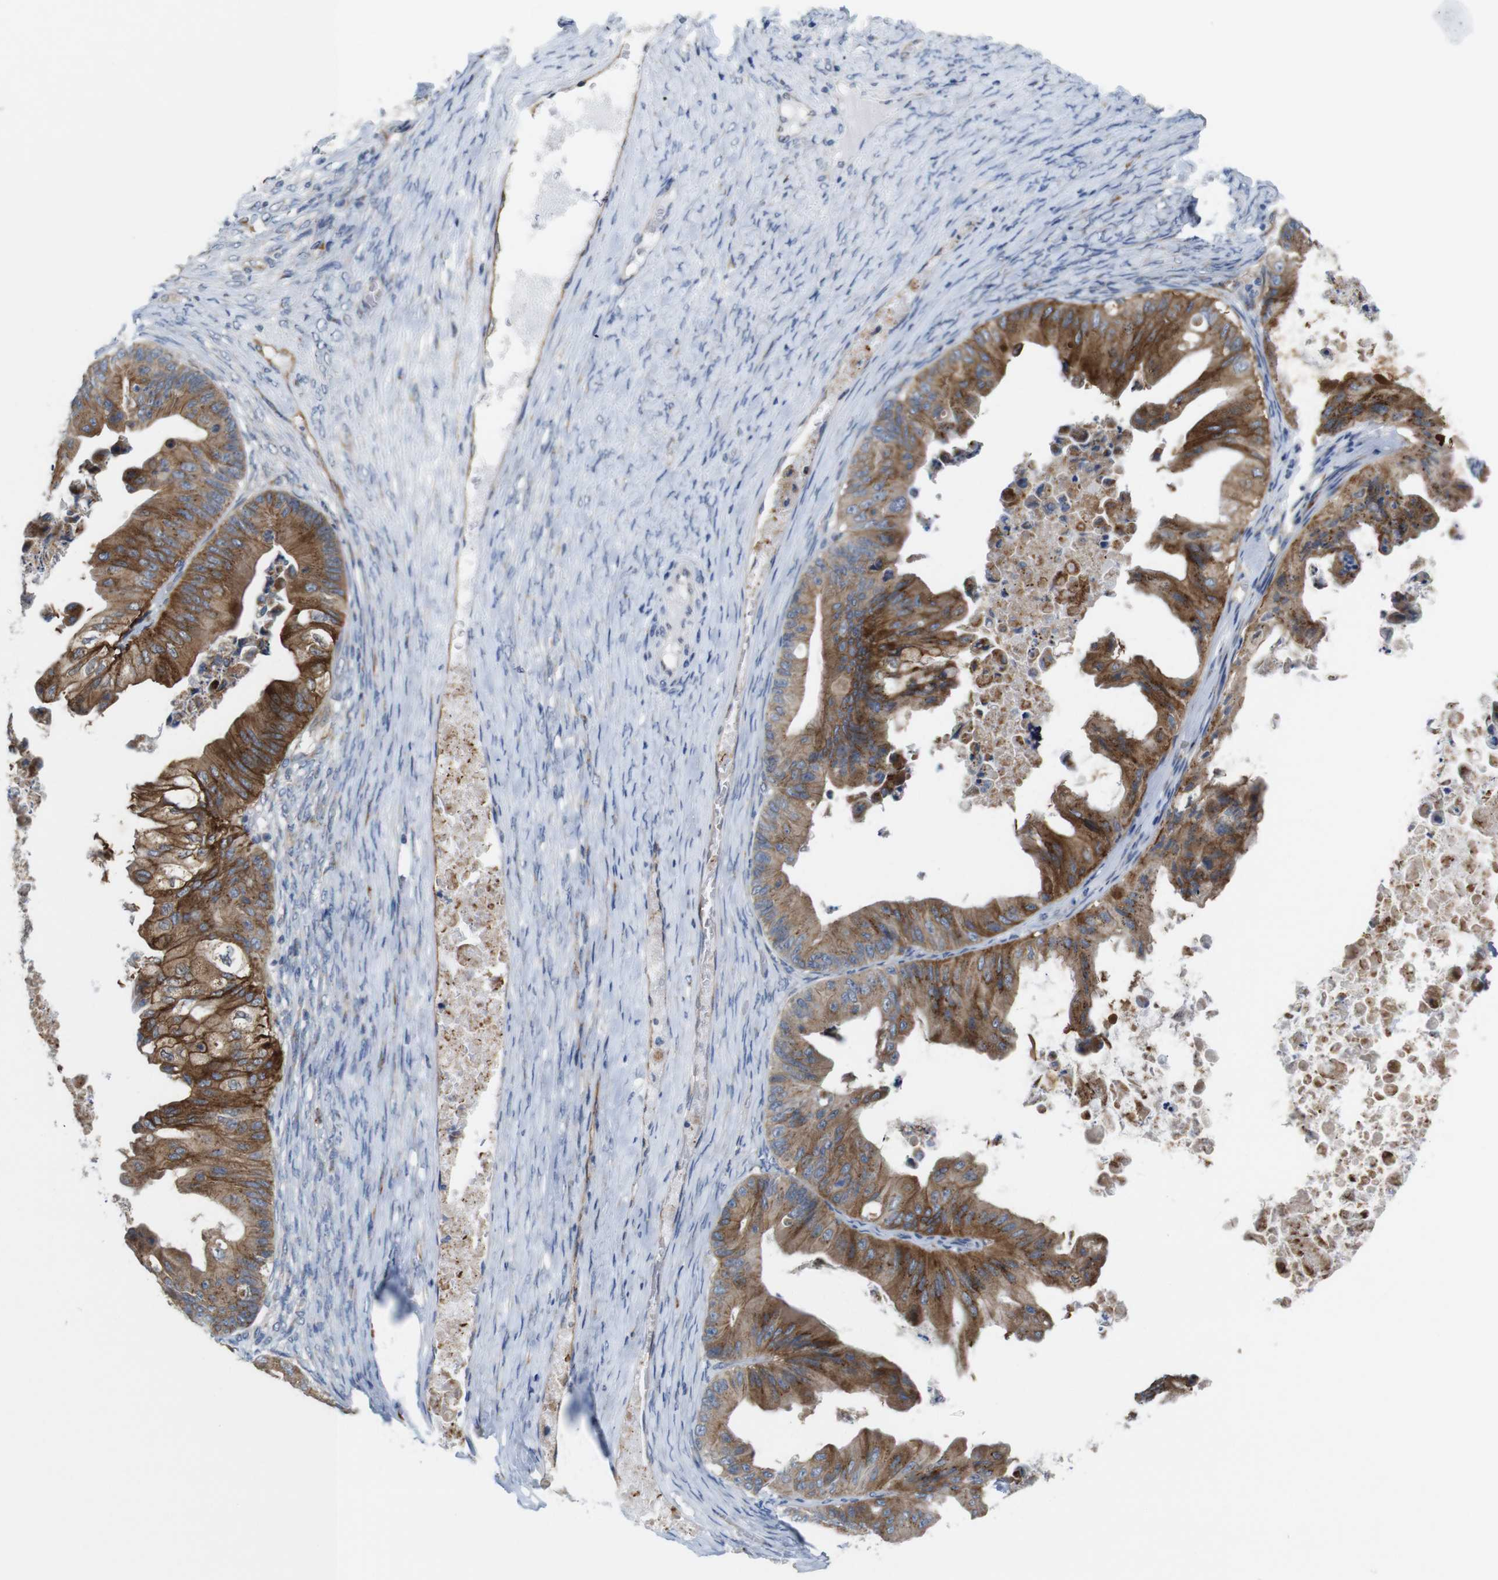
{"staining": {"intensity": "strong", "quantity": "25%-75%", "location": "cytoplasmic/membranous"}, "tissue": "ovarian cancer", "cell_type": "Tumor cells", "image_type": "cancer", "snomed": [{"axis": "morphology", "description": "Cystadenocarcinoma, mucinous, NOS"}, {"axis": "topography", "description": "Ovary"}], "caption": "Strong cytoplasmic/membranous staining is seen in about 25%-75% of tumor cells in mucinous cystadenocarcinoma (ovarian).", "gene": "EFCAB14", "patient": {"sex": "female", "age": 37}}